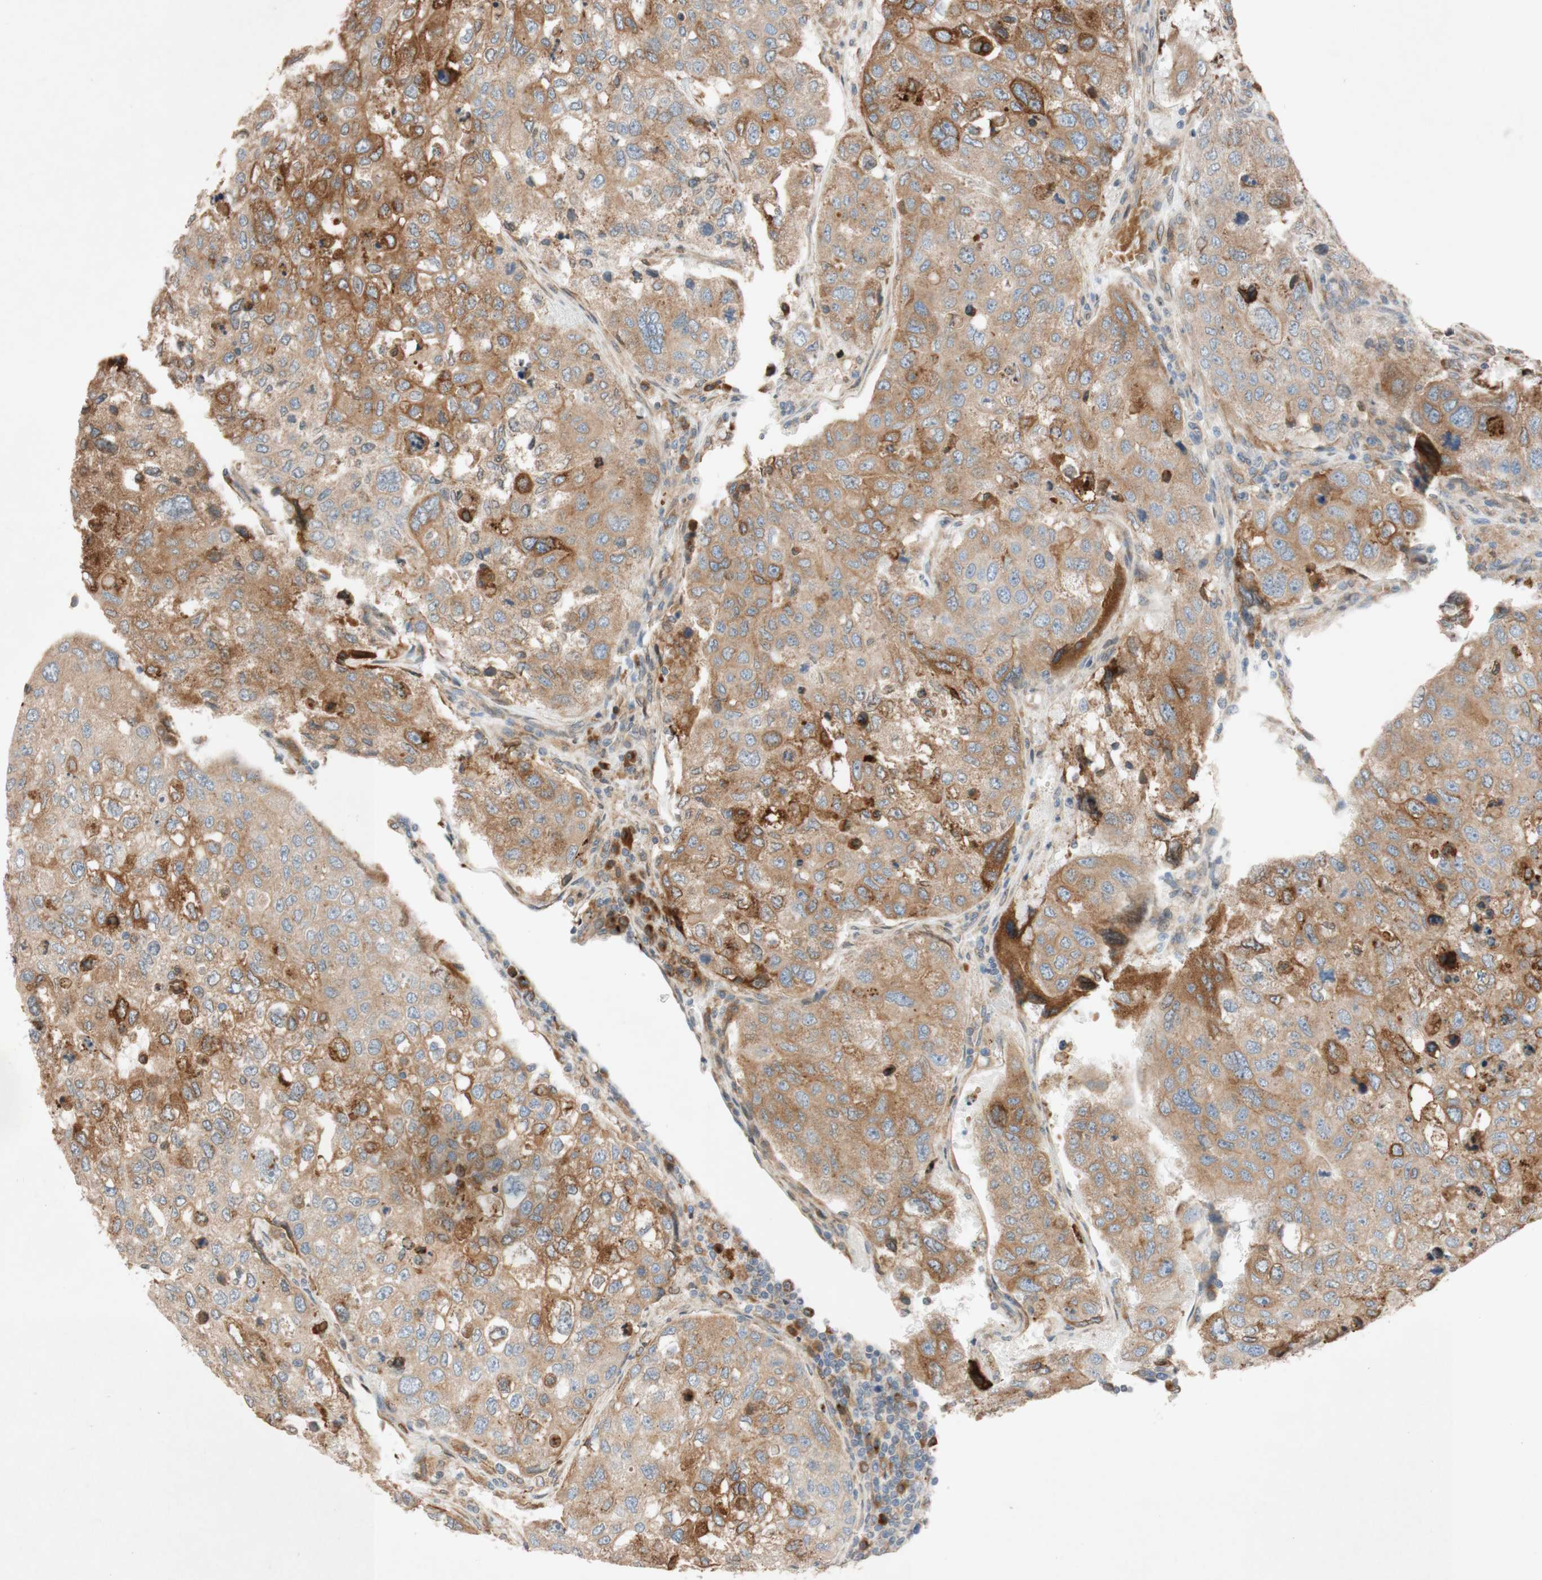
{"staining": {"intensity": "moderate", "quantity": "25%-75%", "location": "cytoplasmic/membranous,nuclear"}, "tissue": "urothelial cancer", "cell_type": "Tumor cells", "image_type": "cancer", "snomed": [{"axis": "morphology", "description": "Urothelial carcinoma, High grade"}, {"axis": "topography", "description": "Lymph node"}, {"axis": "topography", "description": "Urinary bladder"}], "caption": "Urothelial carcinoma (high-grade) stained for a protein (brown) demonstrates moderate cytoplasmic/membranous and nuclear positive positivity in about 25%-75% of tumor cells.", "gene": "PTPRU", "patient": {"sex": "male", "age": 51}}